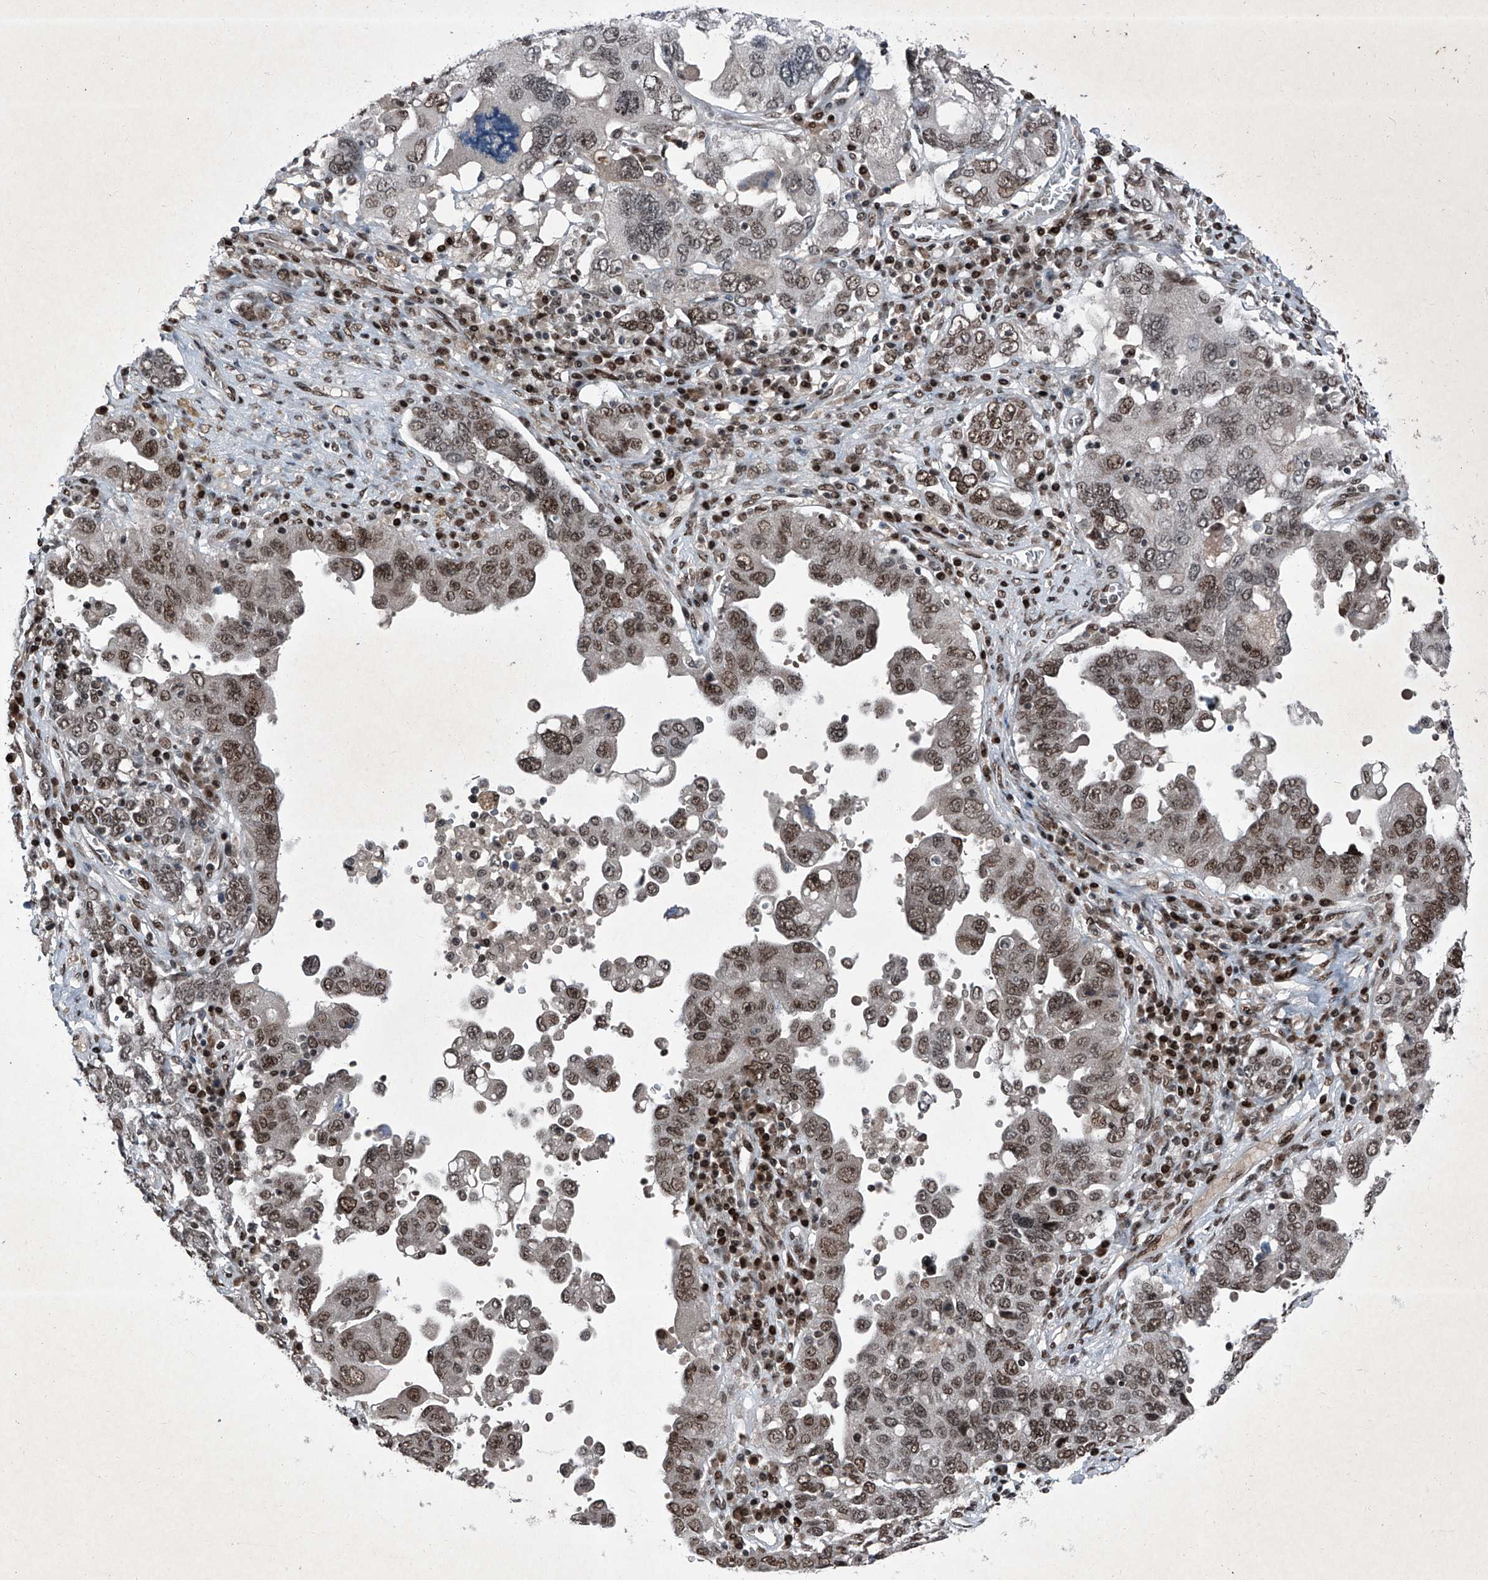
{"staining": {"intensity": "moderate", "quantity": ">75%", "location": "nuclear"}, "tissue": "ovarian cancer", "cell_type": "Tumor cells", "image_type": "cancer", "snomed": [{"axis": "morphology", "description": "Carcinoma, endometroid"}, {"axis": "topography", "description": "Ovary"}], "caption": "Protein analysis of ovarian cancer tissue reveals moderate nuclear expression in about >75% of tumor cells.", "gene": "BMI1", "patient": {"sex": "female", "age": 62}}